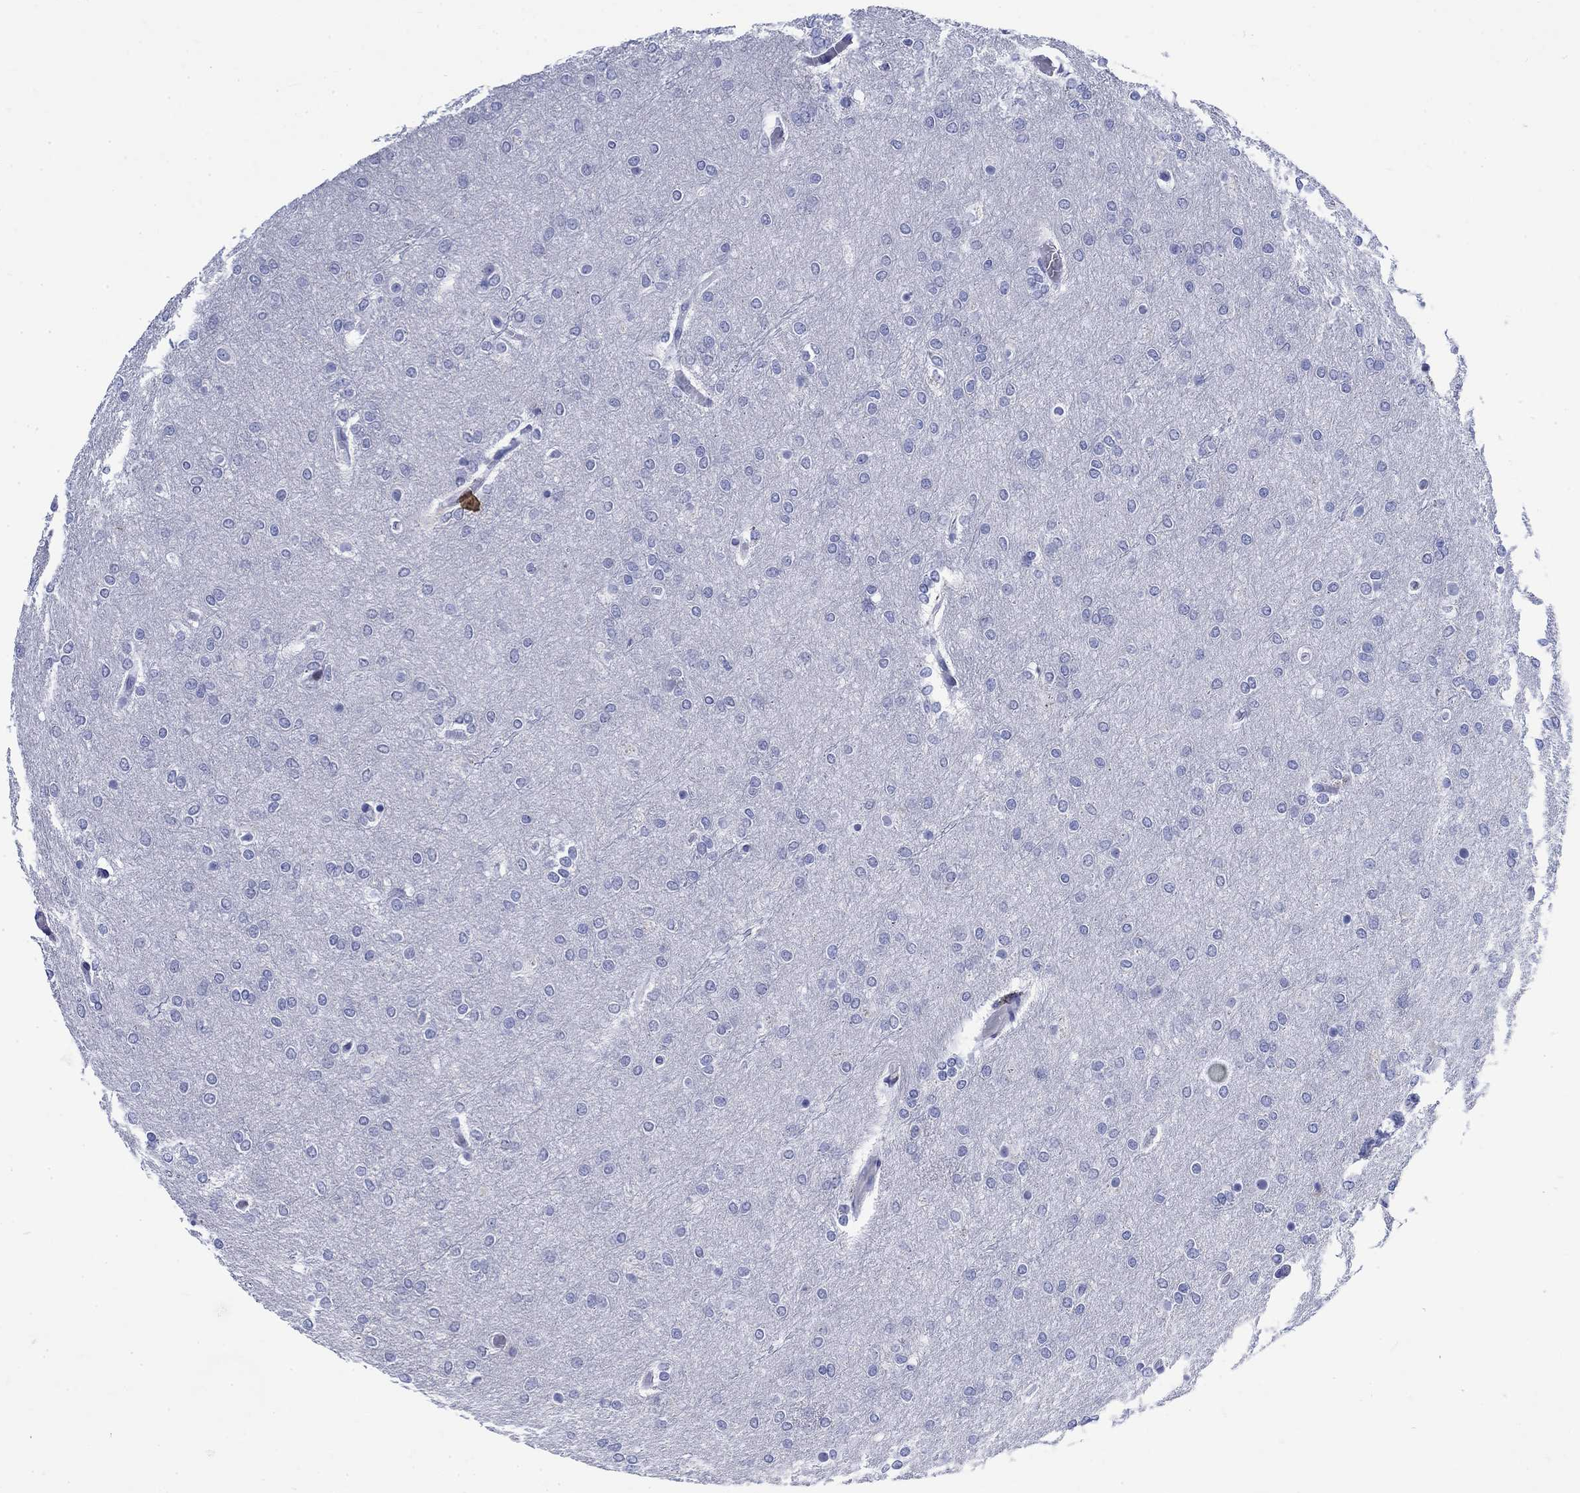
{"staining": {"intensity": "negative", "quantity": "none", "location": "none"}, "tissue": "glioma", "cell_type": "Tumor cells", "image_type": "cancer", "snomed": [{"axis": "morphology", "description": "Glioma, malignant, High grade"}, {"axis": "topography", "description": "Brain"}], "caption": "DAB (3,3'-diaminobenzidine) immunohistochemical staining of malignant high-grade glioma displays no significant positivity in tumor cells.", "gene": "KRT76", "patient": {"sex": "female", "age": 61}}